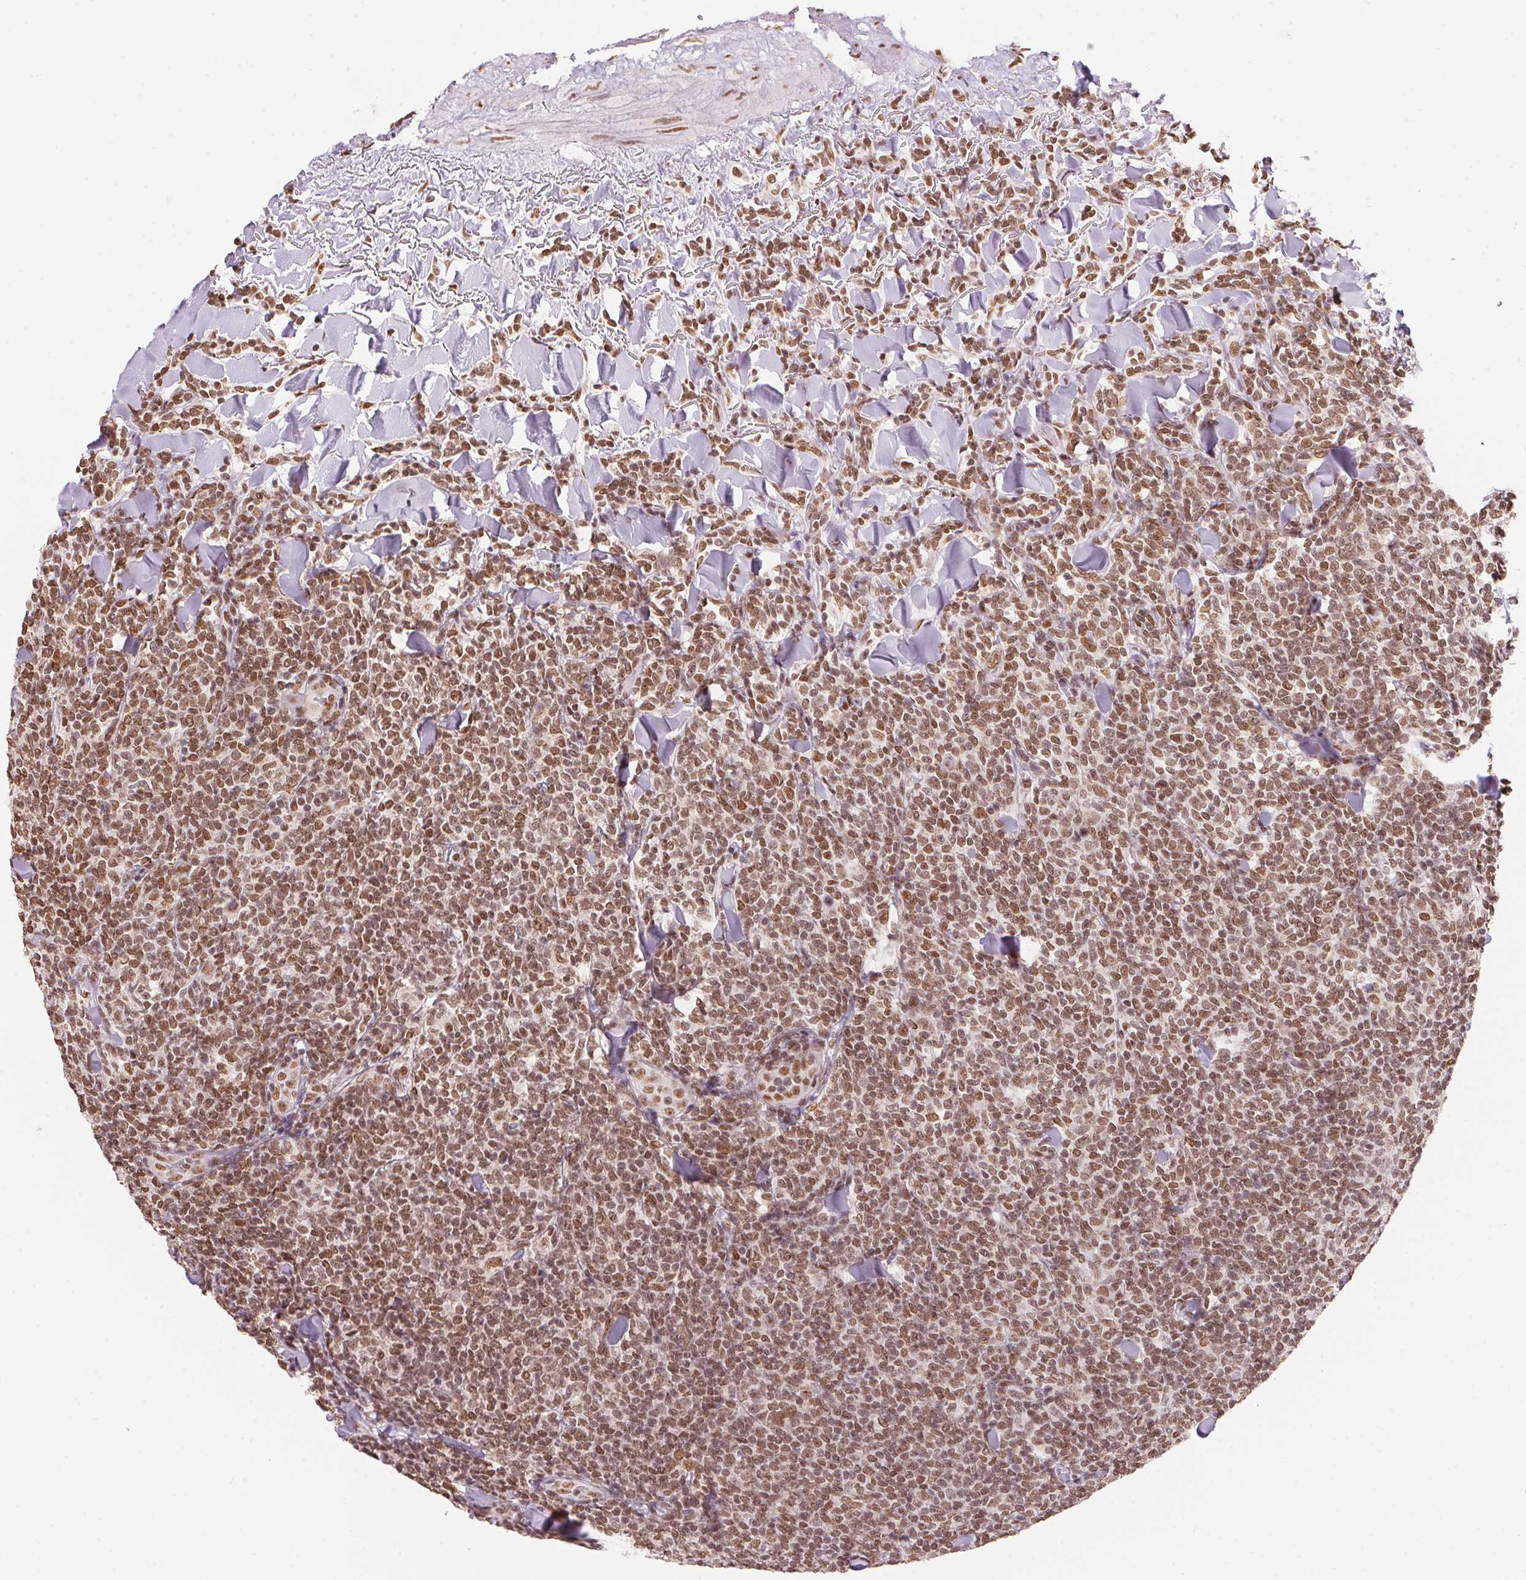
{"staining": {"intensity": "moderate", "quantity": ">75%", "location": "nuclear"}, "tissue": "lymphoma", "cell_type": "Tumor cells", "image_type": "cancer", "snomed": [{"axis": "morphology", "description": "Malignant lymphoma, non-Hodgkin's type, Low grade"}, {"axis": "topography", "description": "Lymph node"}], "caption": "This is a photomicrograph of immunohistochemistry staining of lymphoma, which shows moderate positivity in the nuclear of tumor cells.", "gene": "NFE2L1", "patient": {"sex": "female", "age": 56}}